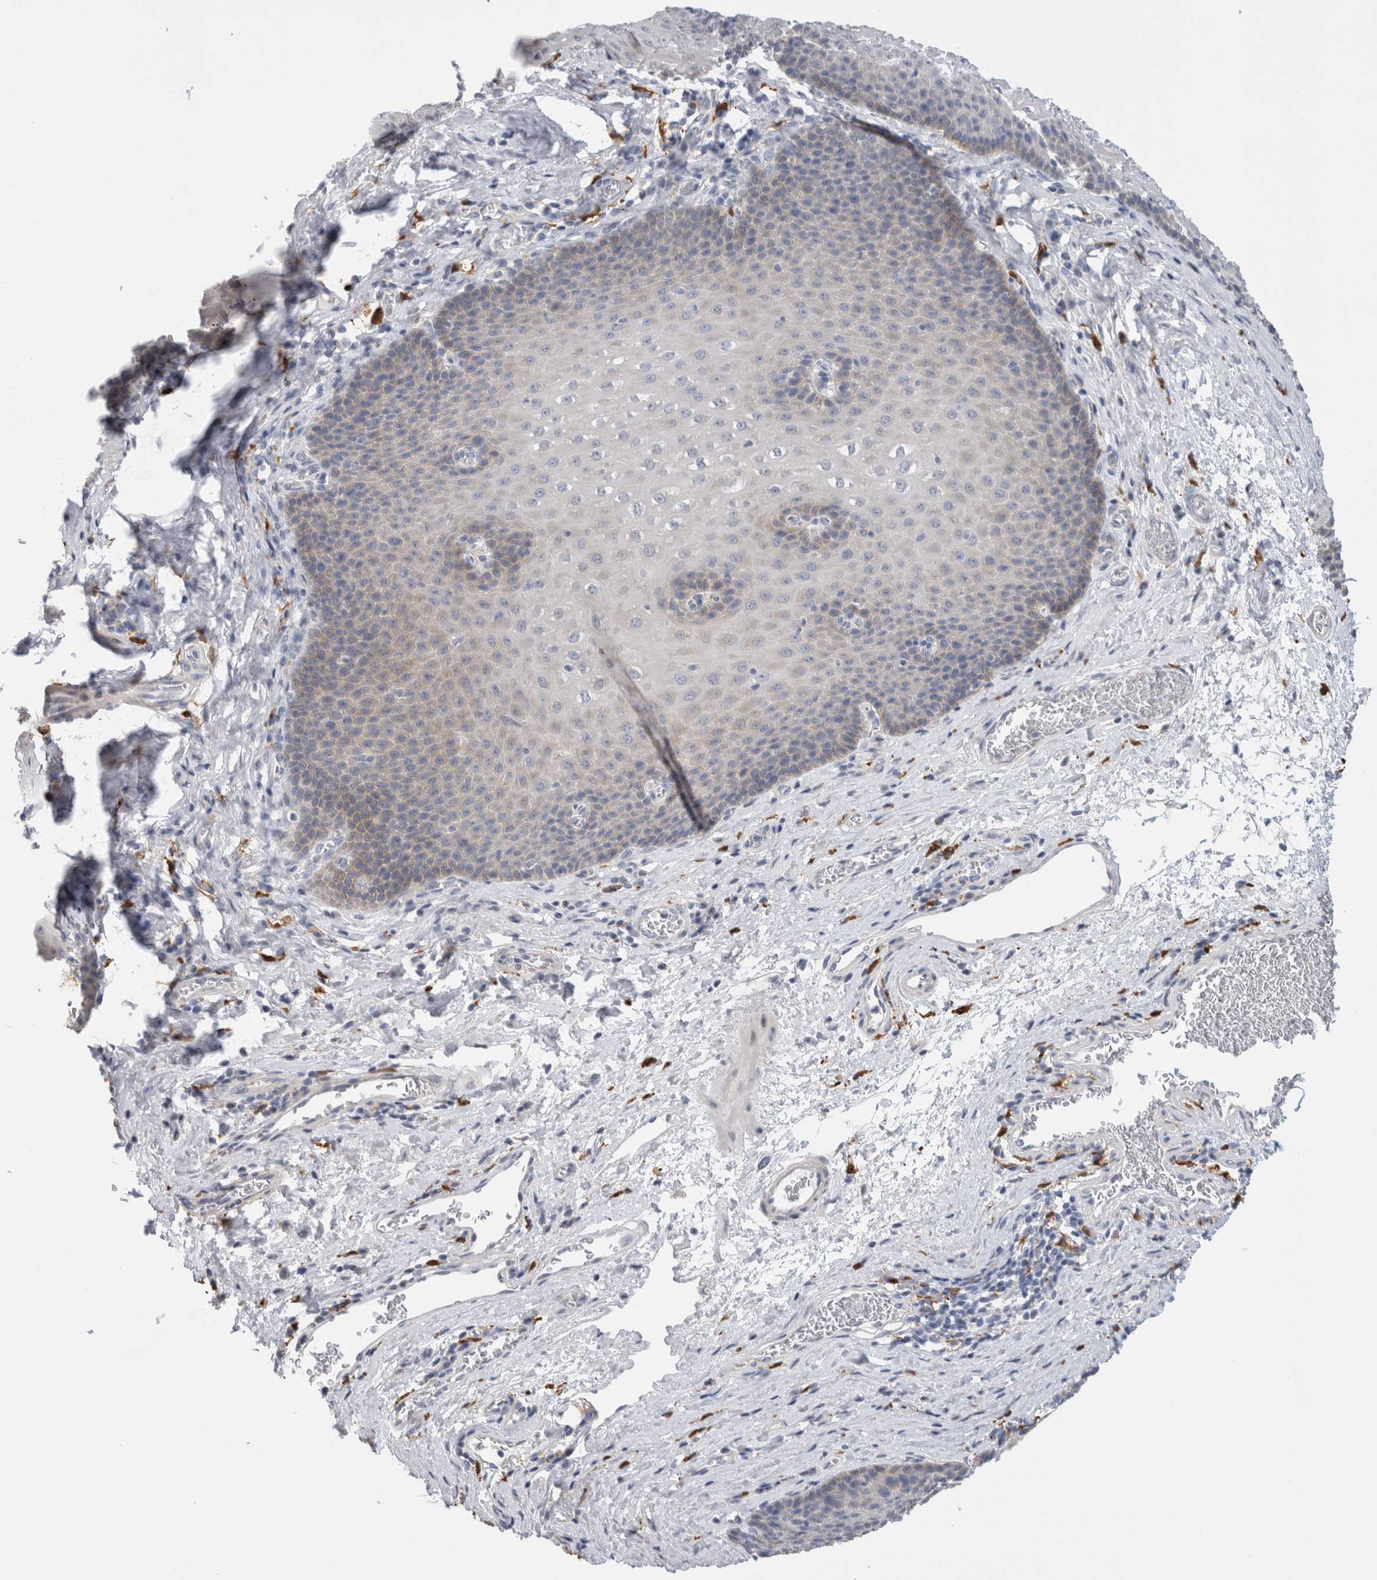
{"staining": {"intensity": "negative", "quantity": "none", "location": "none"}, "tissue": "esophagus", "cell_type": "Squamous epithelial cells", "image_type": "normal", "snomed": [{"axis": "morphology", "description": "Normal tissue, NOS"}, {"axis": "topography", "description": "Esophagus"}], "caption": "Histopathology image shows no protein staining in squamous epithelial cells of normal esophagus. The staining is performed using DAB brown chromogen with nuclei counter-stained in using hematoxylin.", "gene": "SLC20A2", "patient": {"sex": "male", "age": 48}}